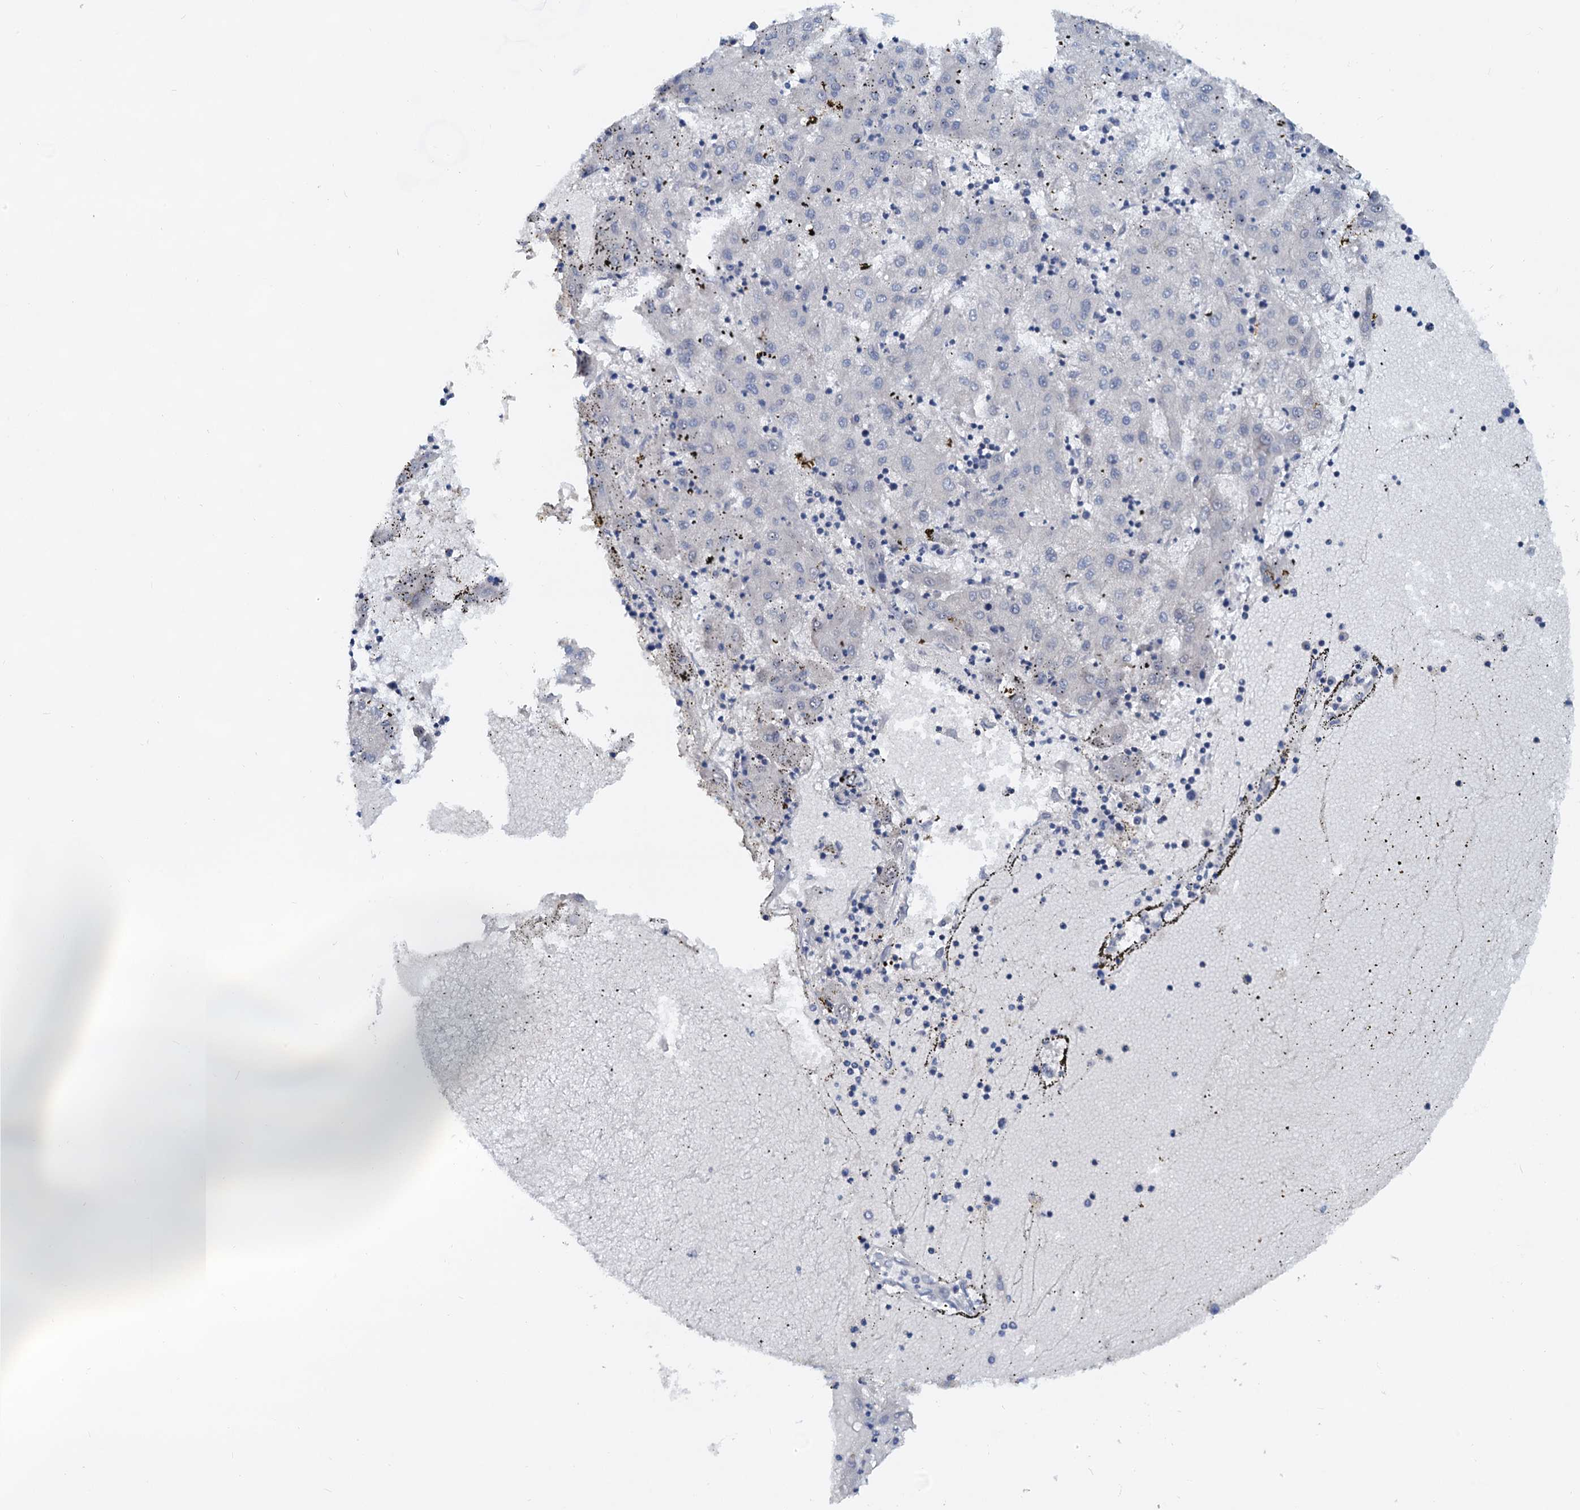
{"staining": {"intensity": "negative", "quantity": "none", "location": "none"}, "tissue": "liver cancer", "cell_type": "Tumor cells", "image_type": "cancer", "snomed": [{"axis": "morphology", "description": "Carcinoma, Hepatocellular, NOS"}, {"axis": "topography", "description": "Liver"}], "caption": "Immunohistochemistry (IHC) photomicrograph of neoplastic tissue: liver hepatocellular carcinoma stained with DAB shows no significant protein expression in tumor cells.", "gene": "PTGES3", "patient": {"sex": "male", "age": 72}}